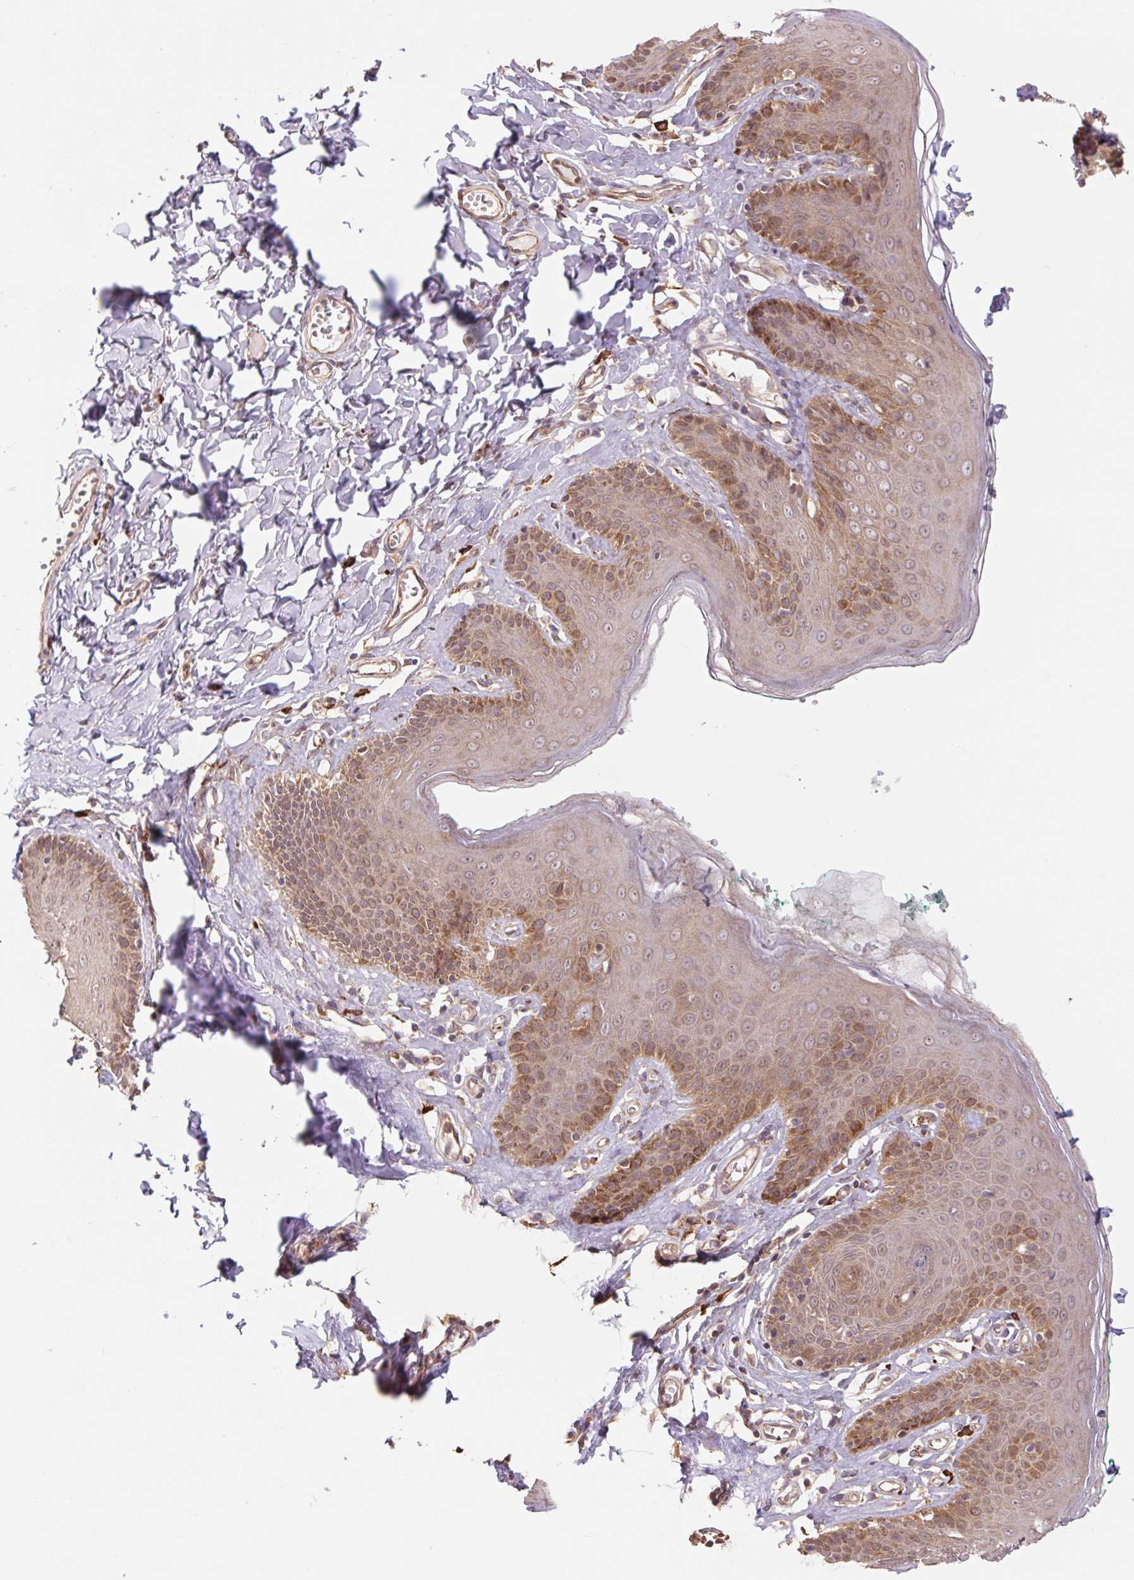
{"staining": {"intensity": "weak", "quantity": "25%-75%", "location": "cytoplasmic/membranous"}, "tissue": "skin", "cell_type": "Epidermal cells", "image_type": "normal", "snomed": [{"axis": "morphology", "description": "Normal tissue, NOS"}, {"axis": "topography", "description": "Vulva"}, {"axis": "topography", "description": "Peripheral nerve tissue"}], "caption": "Immunohistochemistry (IHC) photomicrograph of unremarkable human skin stained for a protein (brown), which displays low levels of weak cytoplasmic/membranous staining in approximately 25%-75% of epidermal cells.", "gene": "RRM1", "patient": {"sex": "female", "age": 66}}